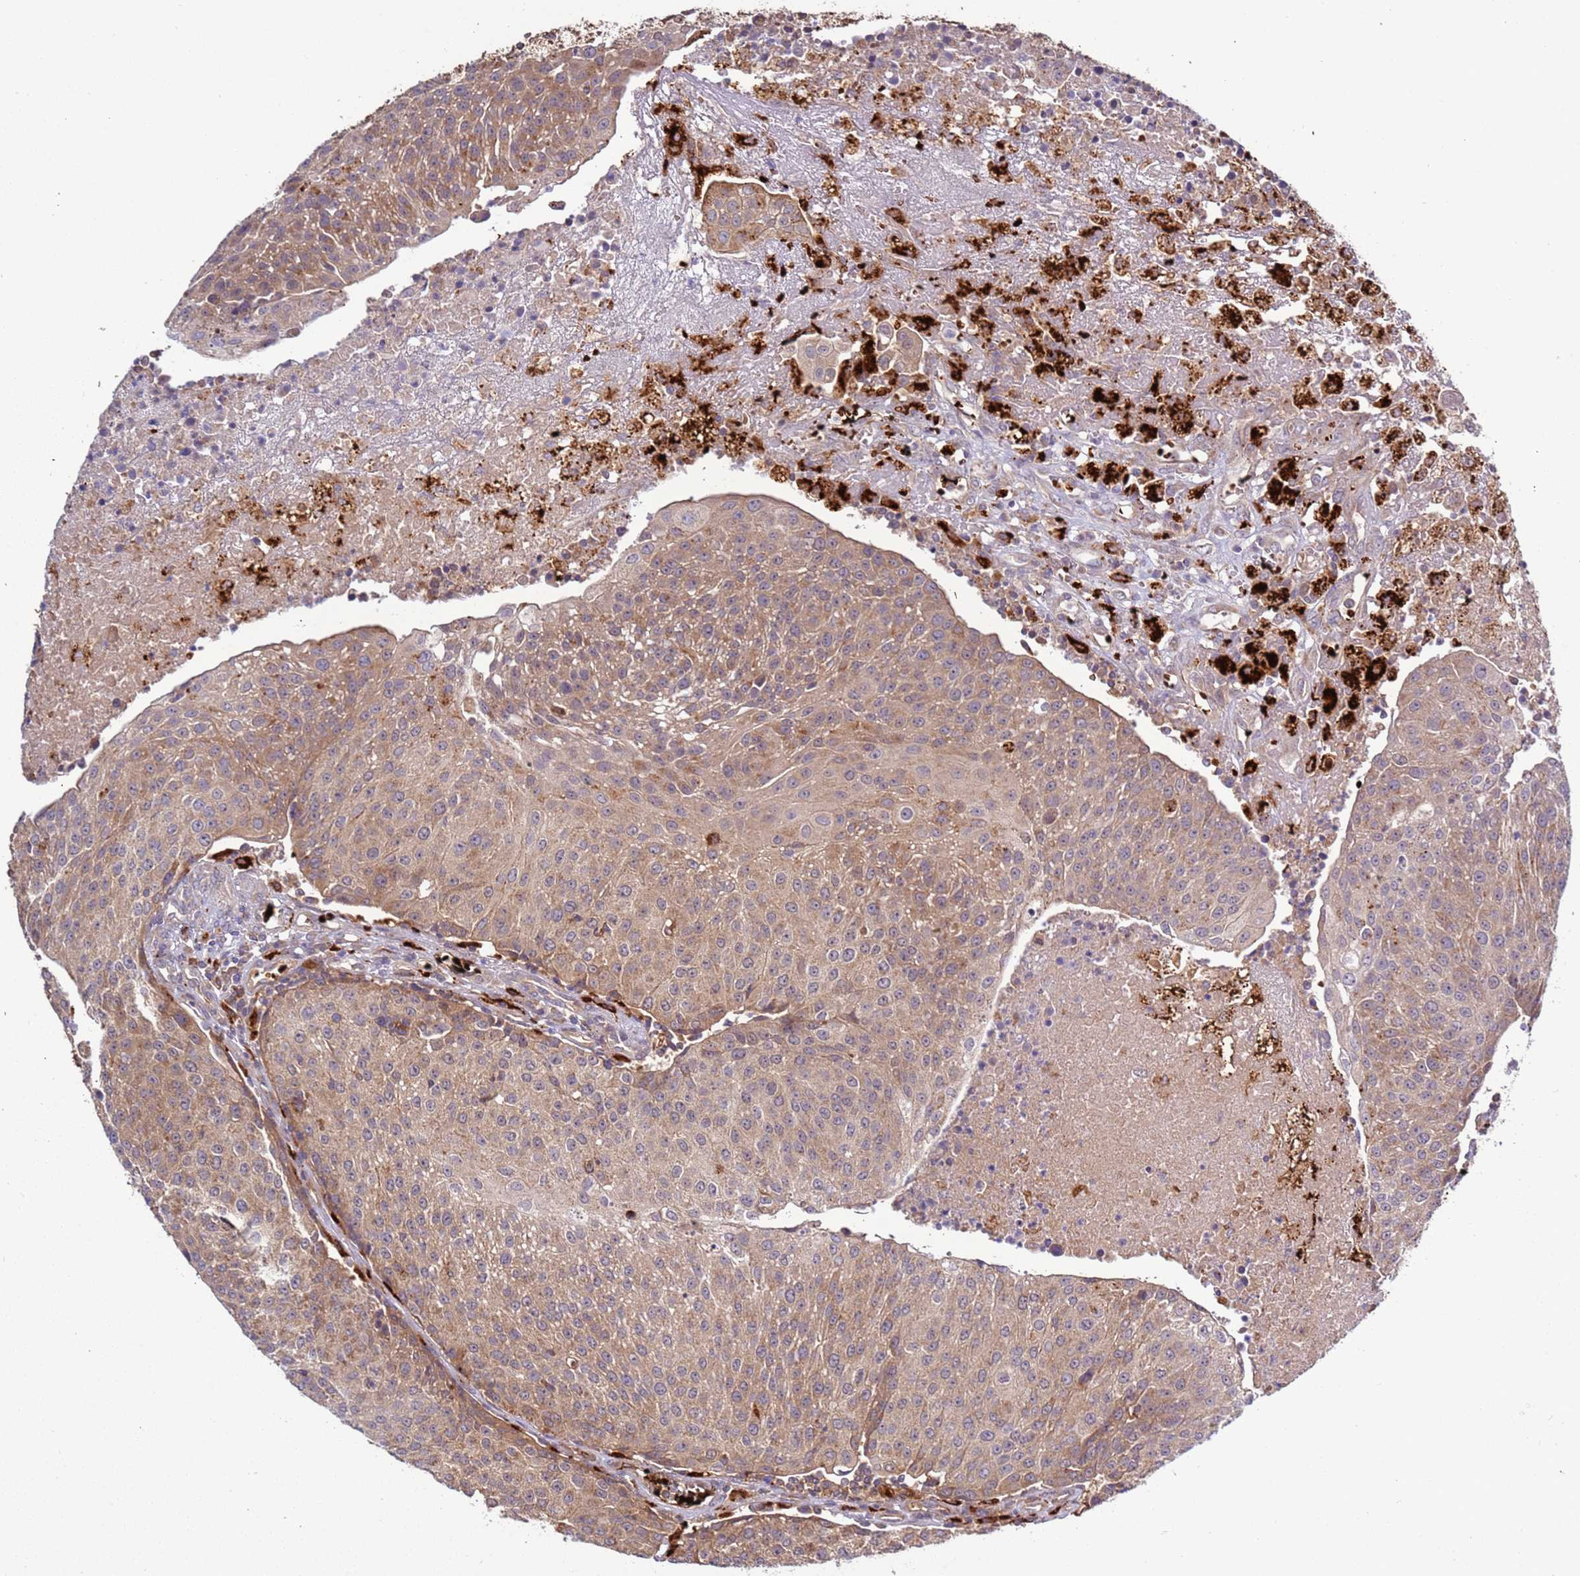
{"staining": {"intensity": "moderate", "quantity": ">75%", "location": "cytoplasmic/membranous"}, "tissue": "urothelial cancer", "cell_type": "Tumor cells", "image_type": "cancer", "snomed": [{"axis": "morphology", "description": "Urothelial carcinoma, High grade"}, {"axis": "topography", "description": "Urinary bladder"}], "caption": "A histopathology image showing moderate cytoplasmic/membranous positivity in approximately >75% of tumor cells in urothelial cancer, as visualized by brown immunohistochemical staining.", "gene": "VPS36", "patient": {"sex": "female", "age": 85}}